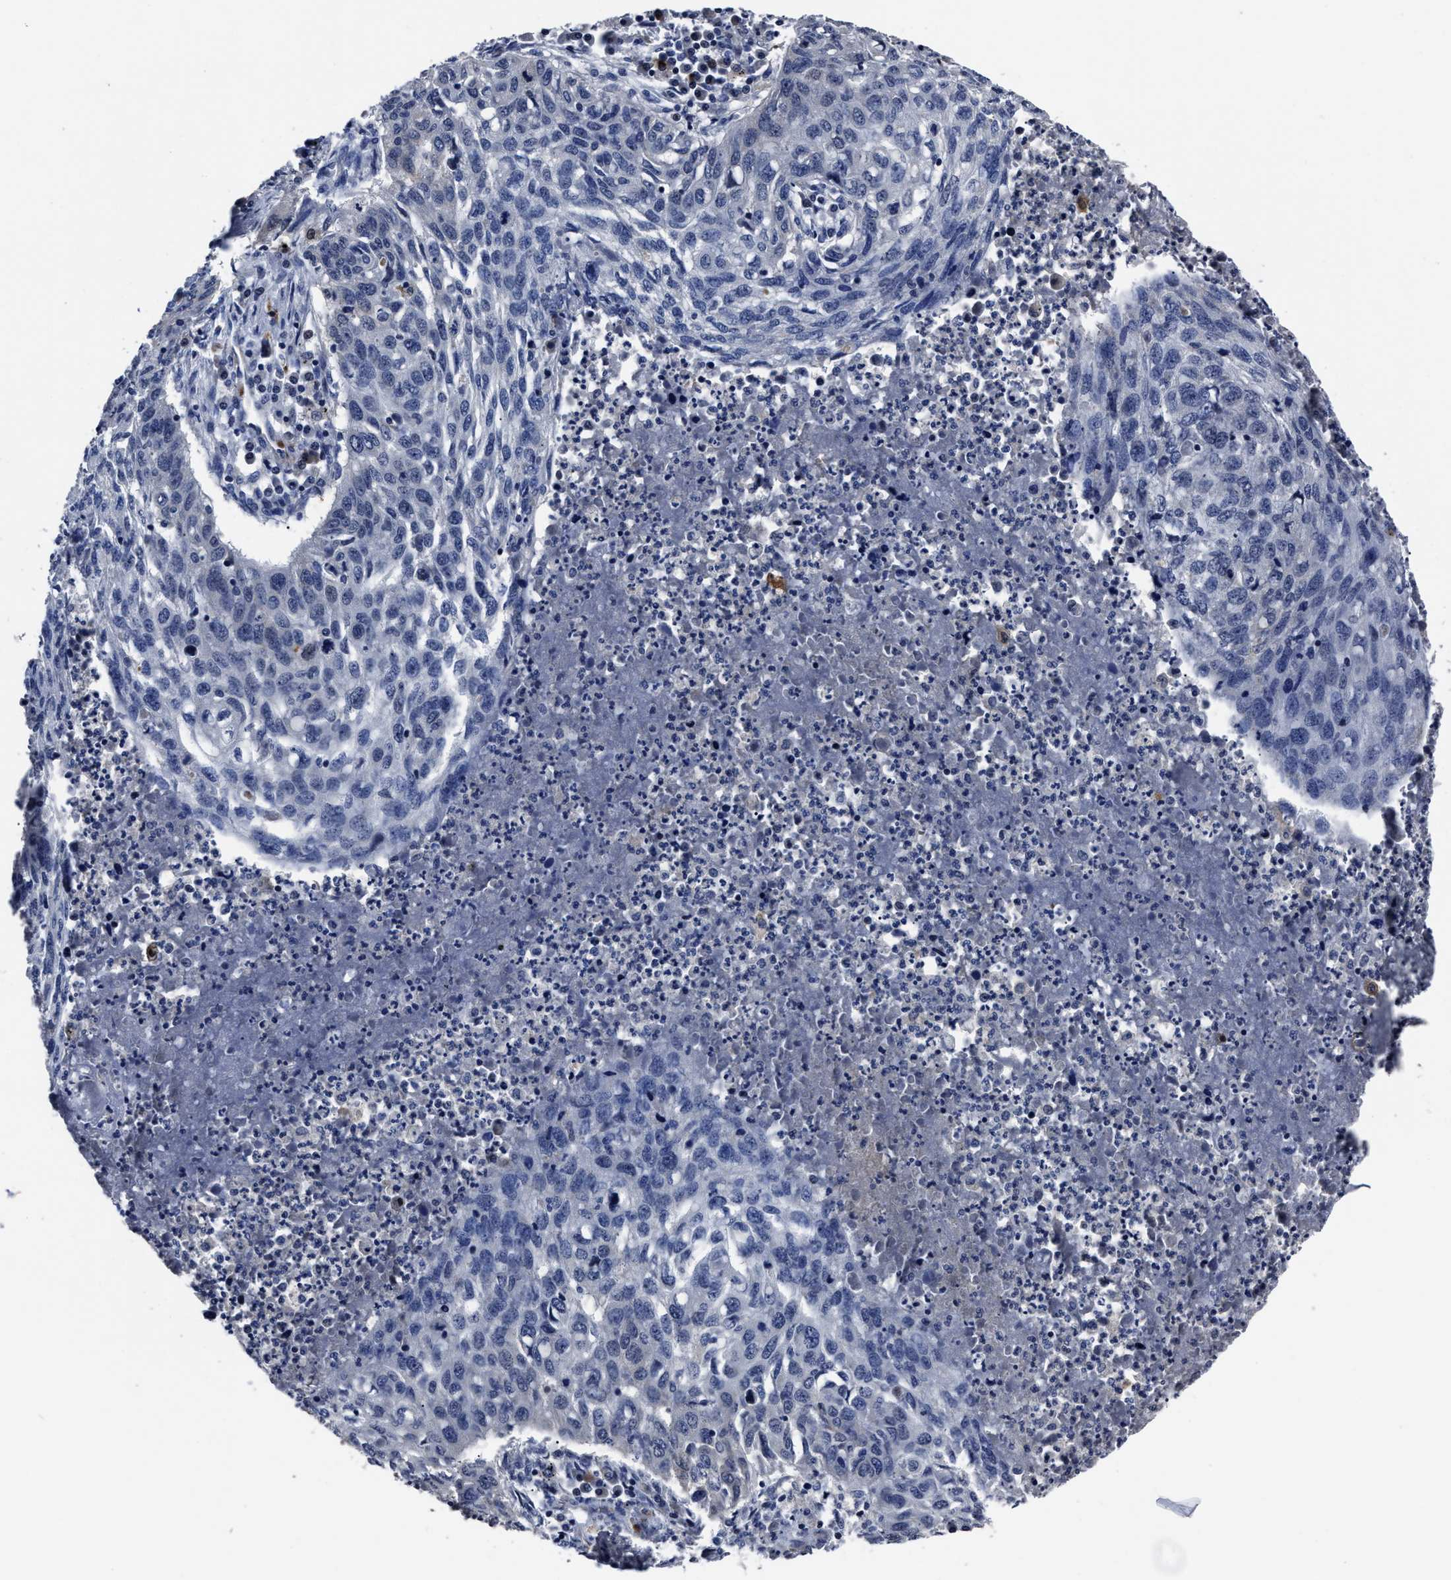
{"staining": {"intensity": "negative", "quantity": "none", "location": "none"}, "tissue": "lung cancer", "cell_type": "Tumor cells", "image_type": "cancer", "snomed": [{"axis": "morphology", "description": "Squamous cell carcinoma, NOS"}, {"axis": "topography", "description": "Lung"}], "caption": "Immunohistochemical staining of lung cancer displays no significant staining in tumor cells.", "gene": "RSBN1L", "patient": {"sex": "female", "age": 63}}